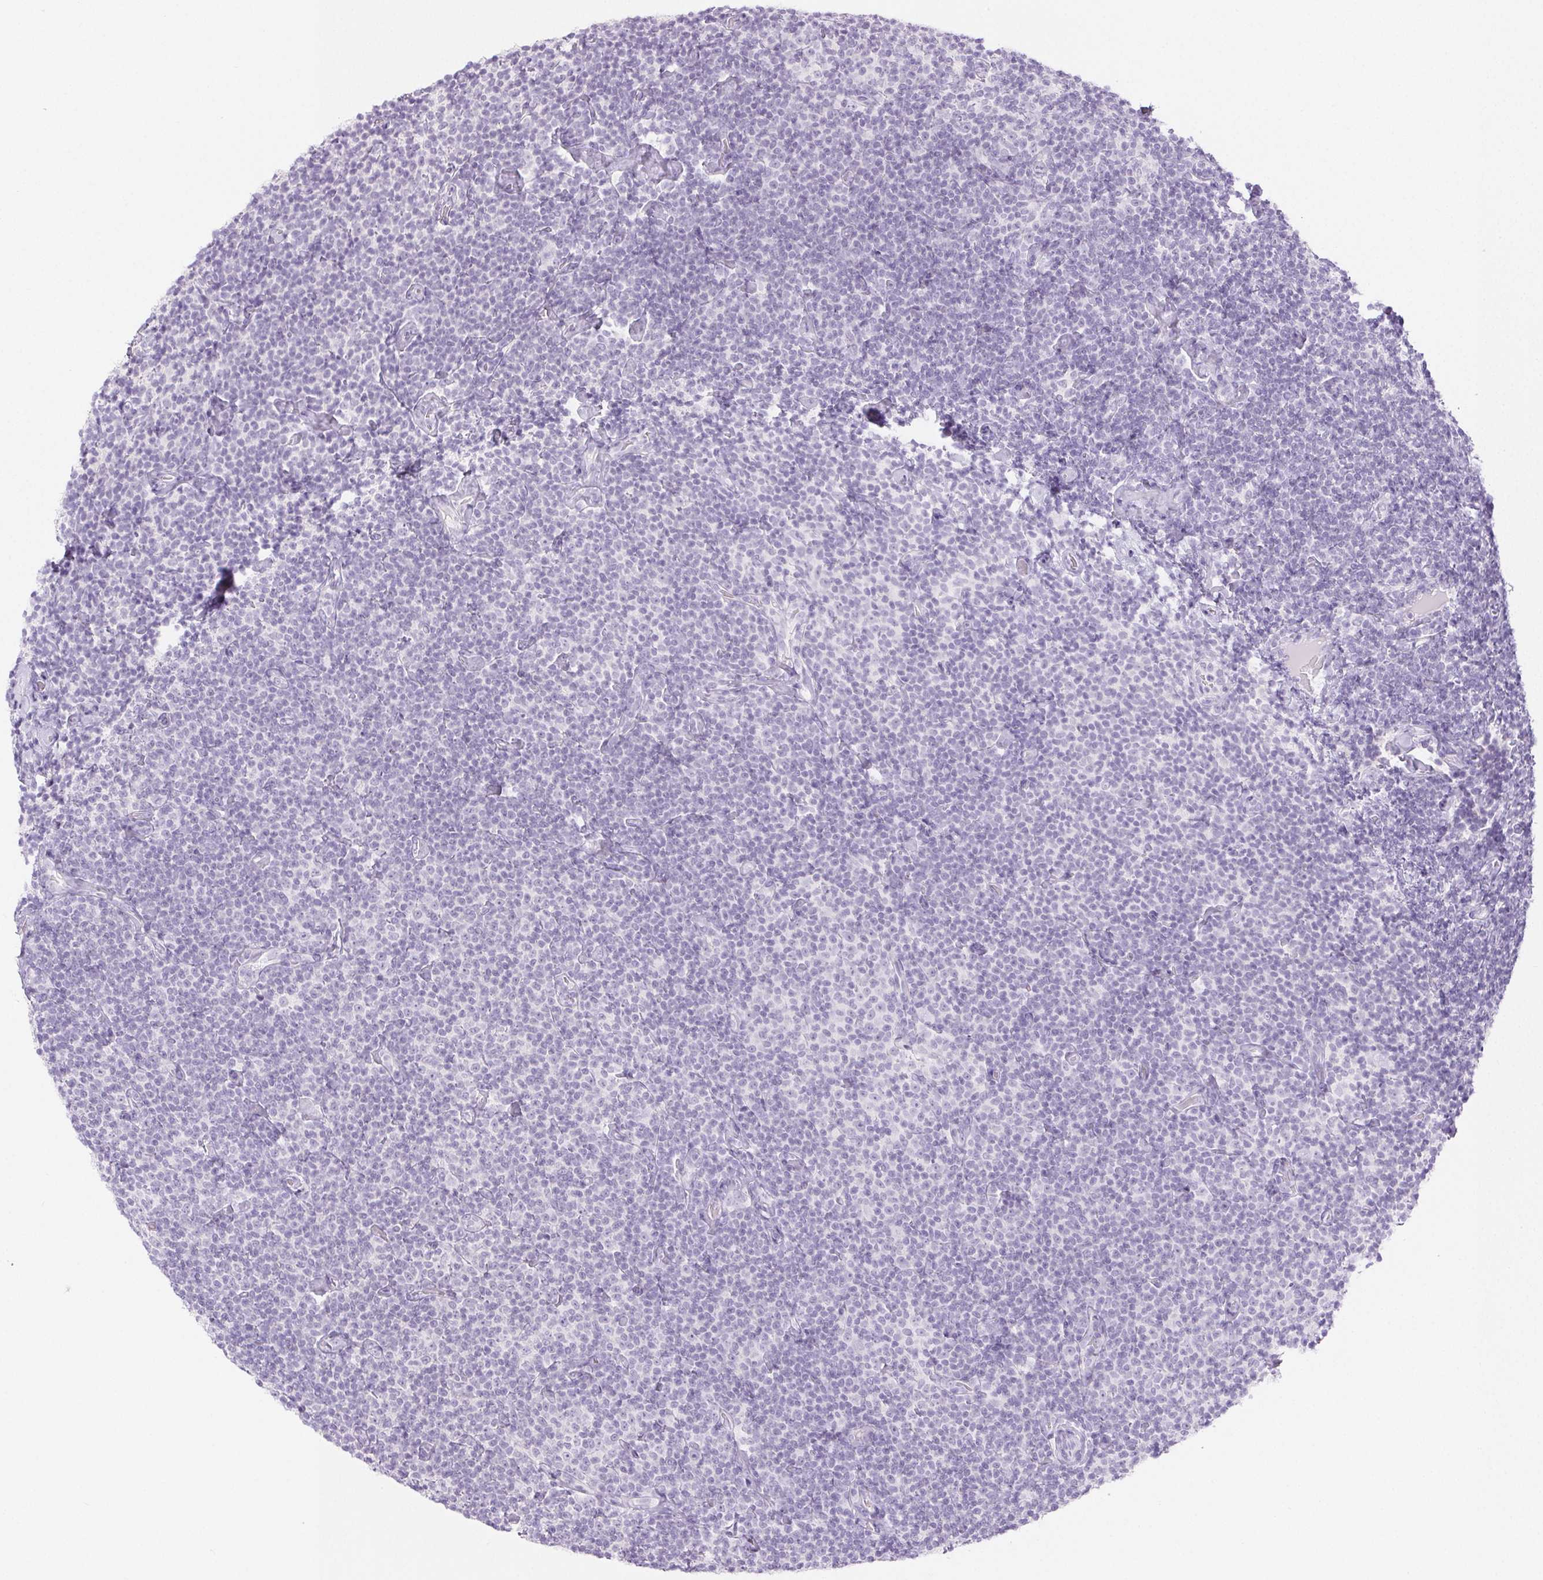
{"staining": {"intensity": "negative", "quantity": "none", "location": "none"}, "tissue": "lymphoma", "cell_type": "Tumor cells", "image_type": "cancer", "snomed": [{"axis": "morphology", "description": "Malignant lymphoma, non-Hodgkin's type, Low grade"}, {"axis": "topography", "description": "Lymph node"}], "caption": "The IHC histopathology image has no significant staining in tumor cells of lymphoma tissue.", "gene": "SPRR3", "patient": {"sex": "male", "age": 81}}